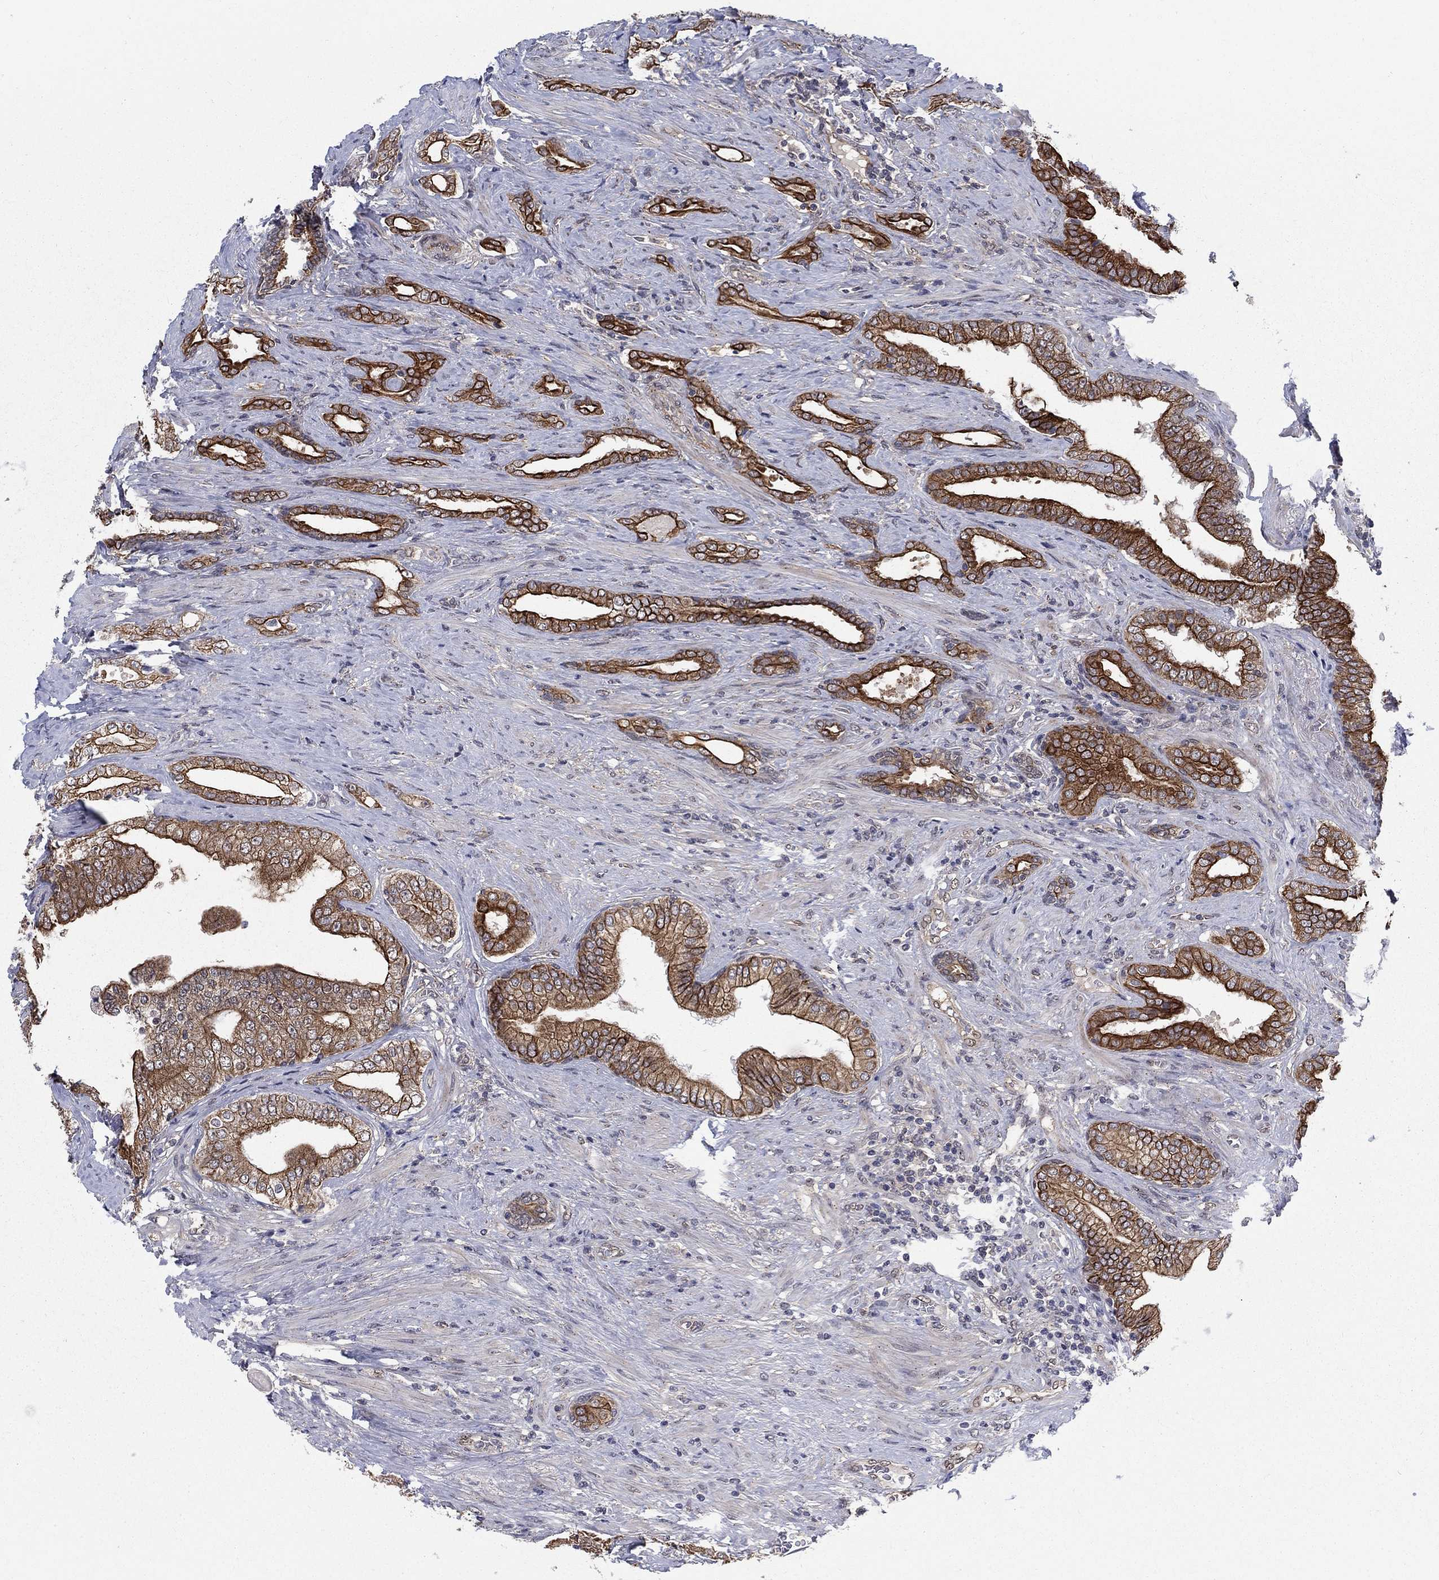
{"staining": {"intensity": "strong", "quantity": ">75%", "location": "cytoplasmic/membranous"}, "tissue": "prostate cancer", "cell_type": "Tumor cells", "image_type": "cancer", "snomed": [{"axis": "morphology", "description": "Adenocarcinoma, Low grade"}, {"axis": "topography", "description": "Prostate and seminal vesicle, NOS"}], "caption": "Immunohistochemical staining of human prostate cancer (adenocarcinoma (low-grade)) displays high levels of strong cytoplasmic/membranous protein staining in about >75% of tumor cells.", "gene": "SH3RF1", "patient": {"sex": "male", "age": 61}}